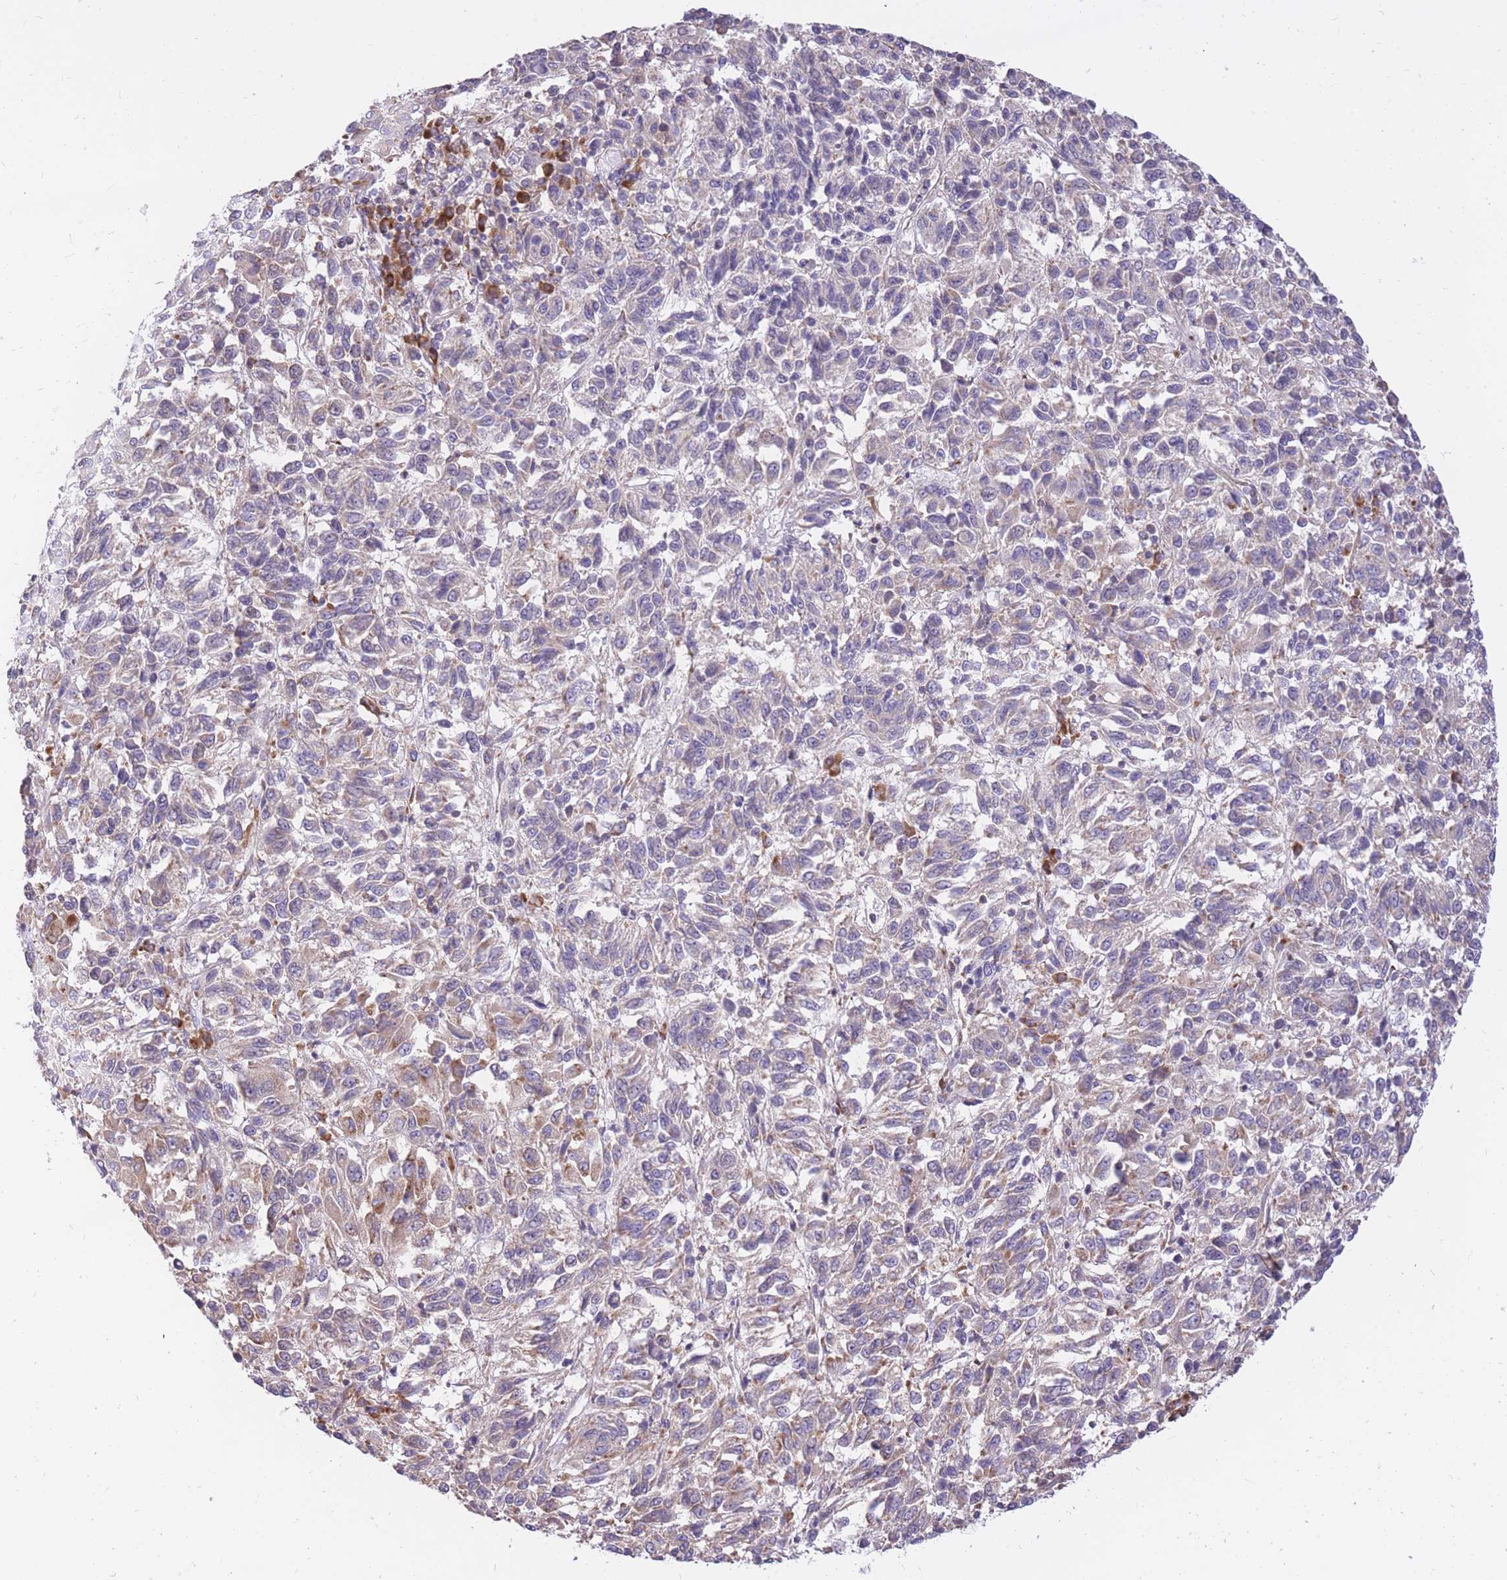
{"staining": {"intensity": "negative", "quantity": "none", "location": "none"}, "tissue": "melanoma", "cell_type": "Tumor cells", "image_type": "cancer", "snomed": [{"axis": "morphology", "description": "Malignant melanoma, Metastatic site"}, {"axis": "topography", "description": "Lung"}], "caption": "The image shows no staining of tumor cells in malignant melanoma (metastatic site). (DAB (3,3'-diaminobenzidine) immunohistochemistry (IHC), high magnification).", "gene": "GBP7", "patient": {"sex": "male", "age": 64}}